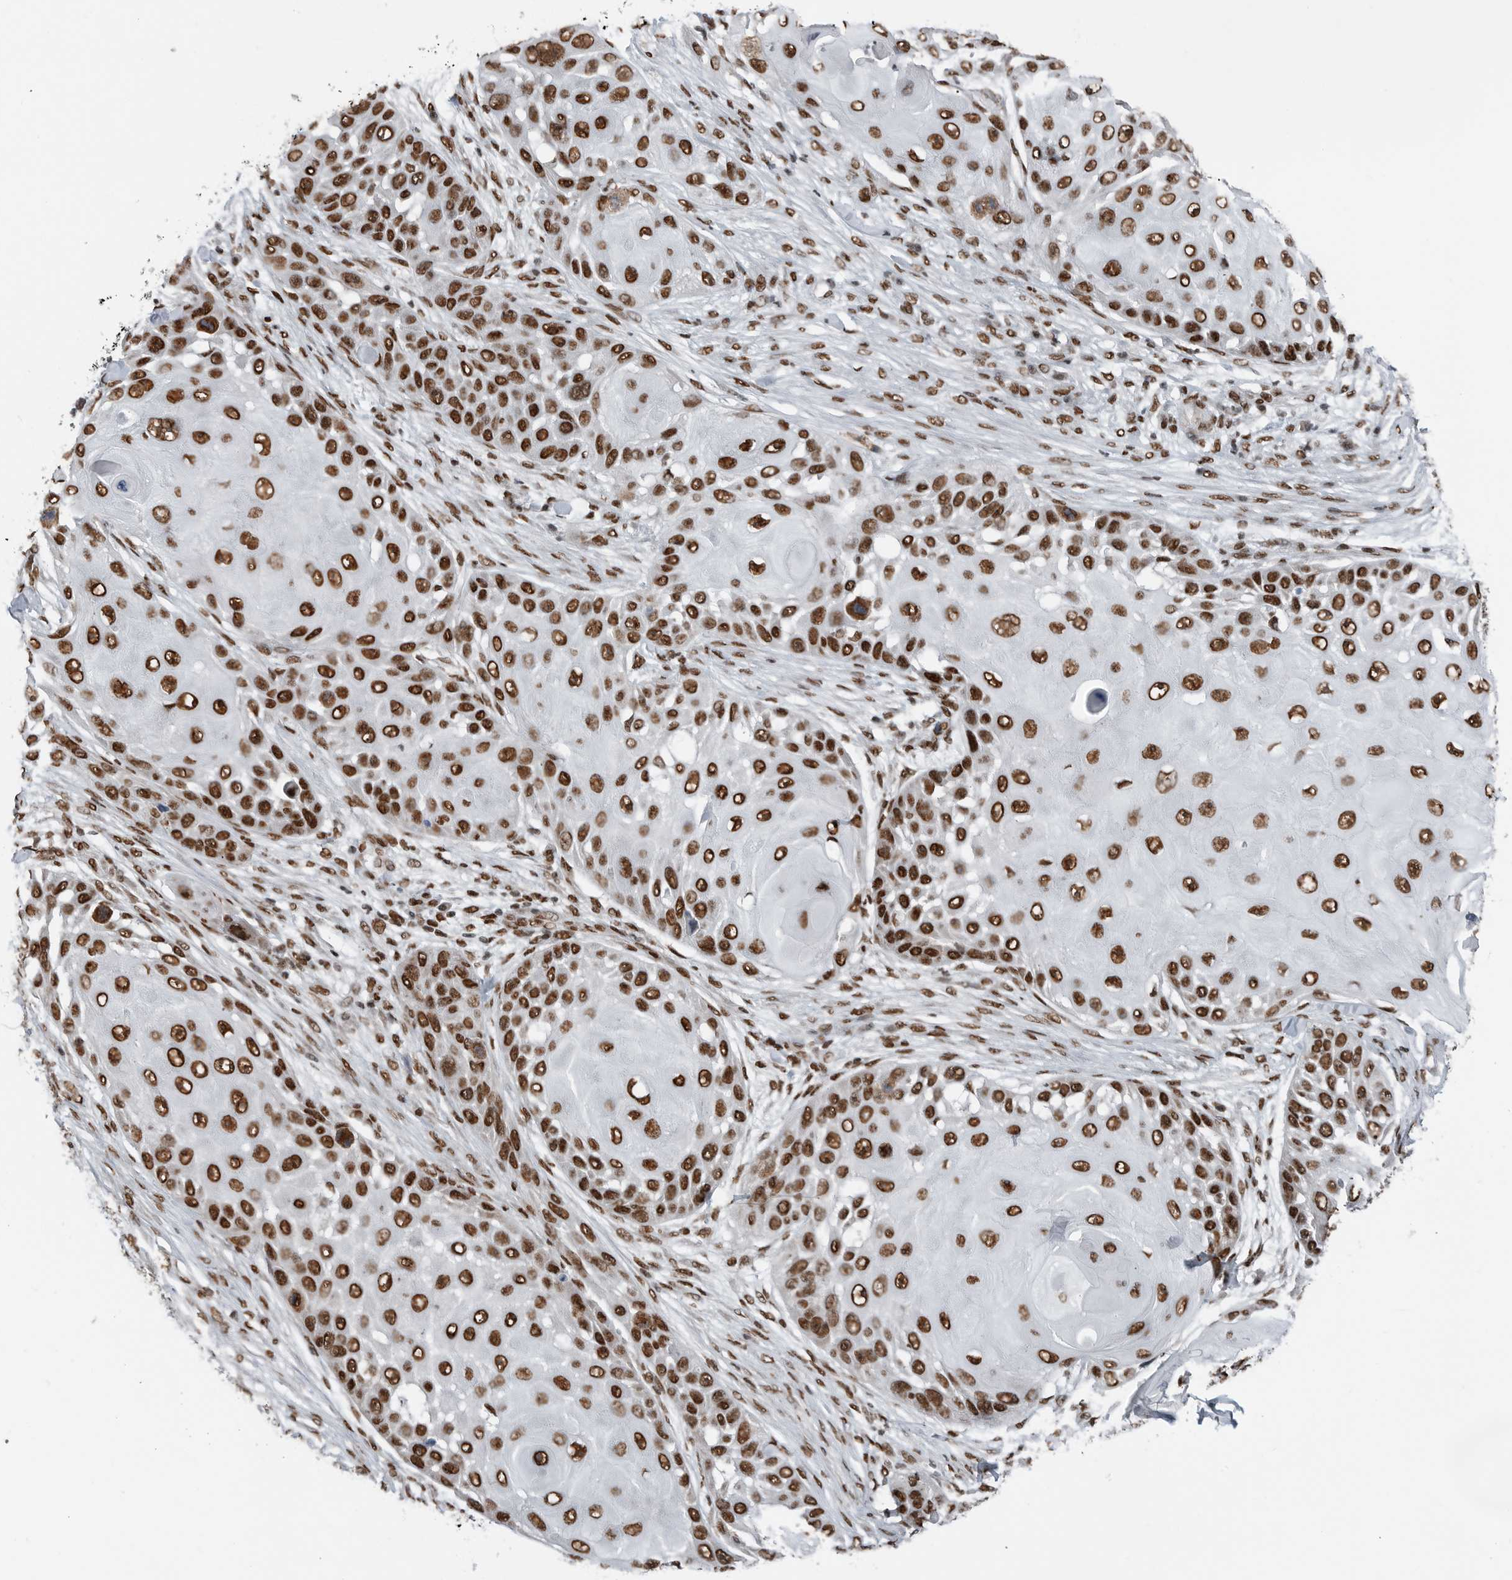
{"staining": {"intensity": "strong", "quantity": ">75%", "location": "nuclear"}, "tissue": "skin cancer", "cell_type": "Tumor cells", "image_type": "cancer", "snomed": [{"axis": "morphology", "description": "Squamous cell carcinoma, NOS"}, {"axis": "topography", "description": "Skin"}], "caption": "Squamous cell carcinoma (skin) stained with a brown dye exhibits strong nuclear positive staining in approximately >75% of tumor cells.", "gene": "BLZF1", "patient": {"sex": "female", "age": 44}}